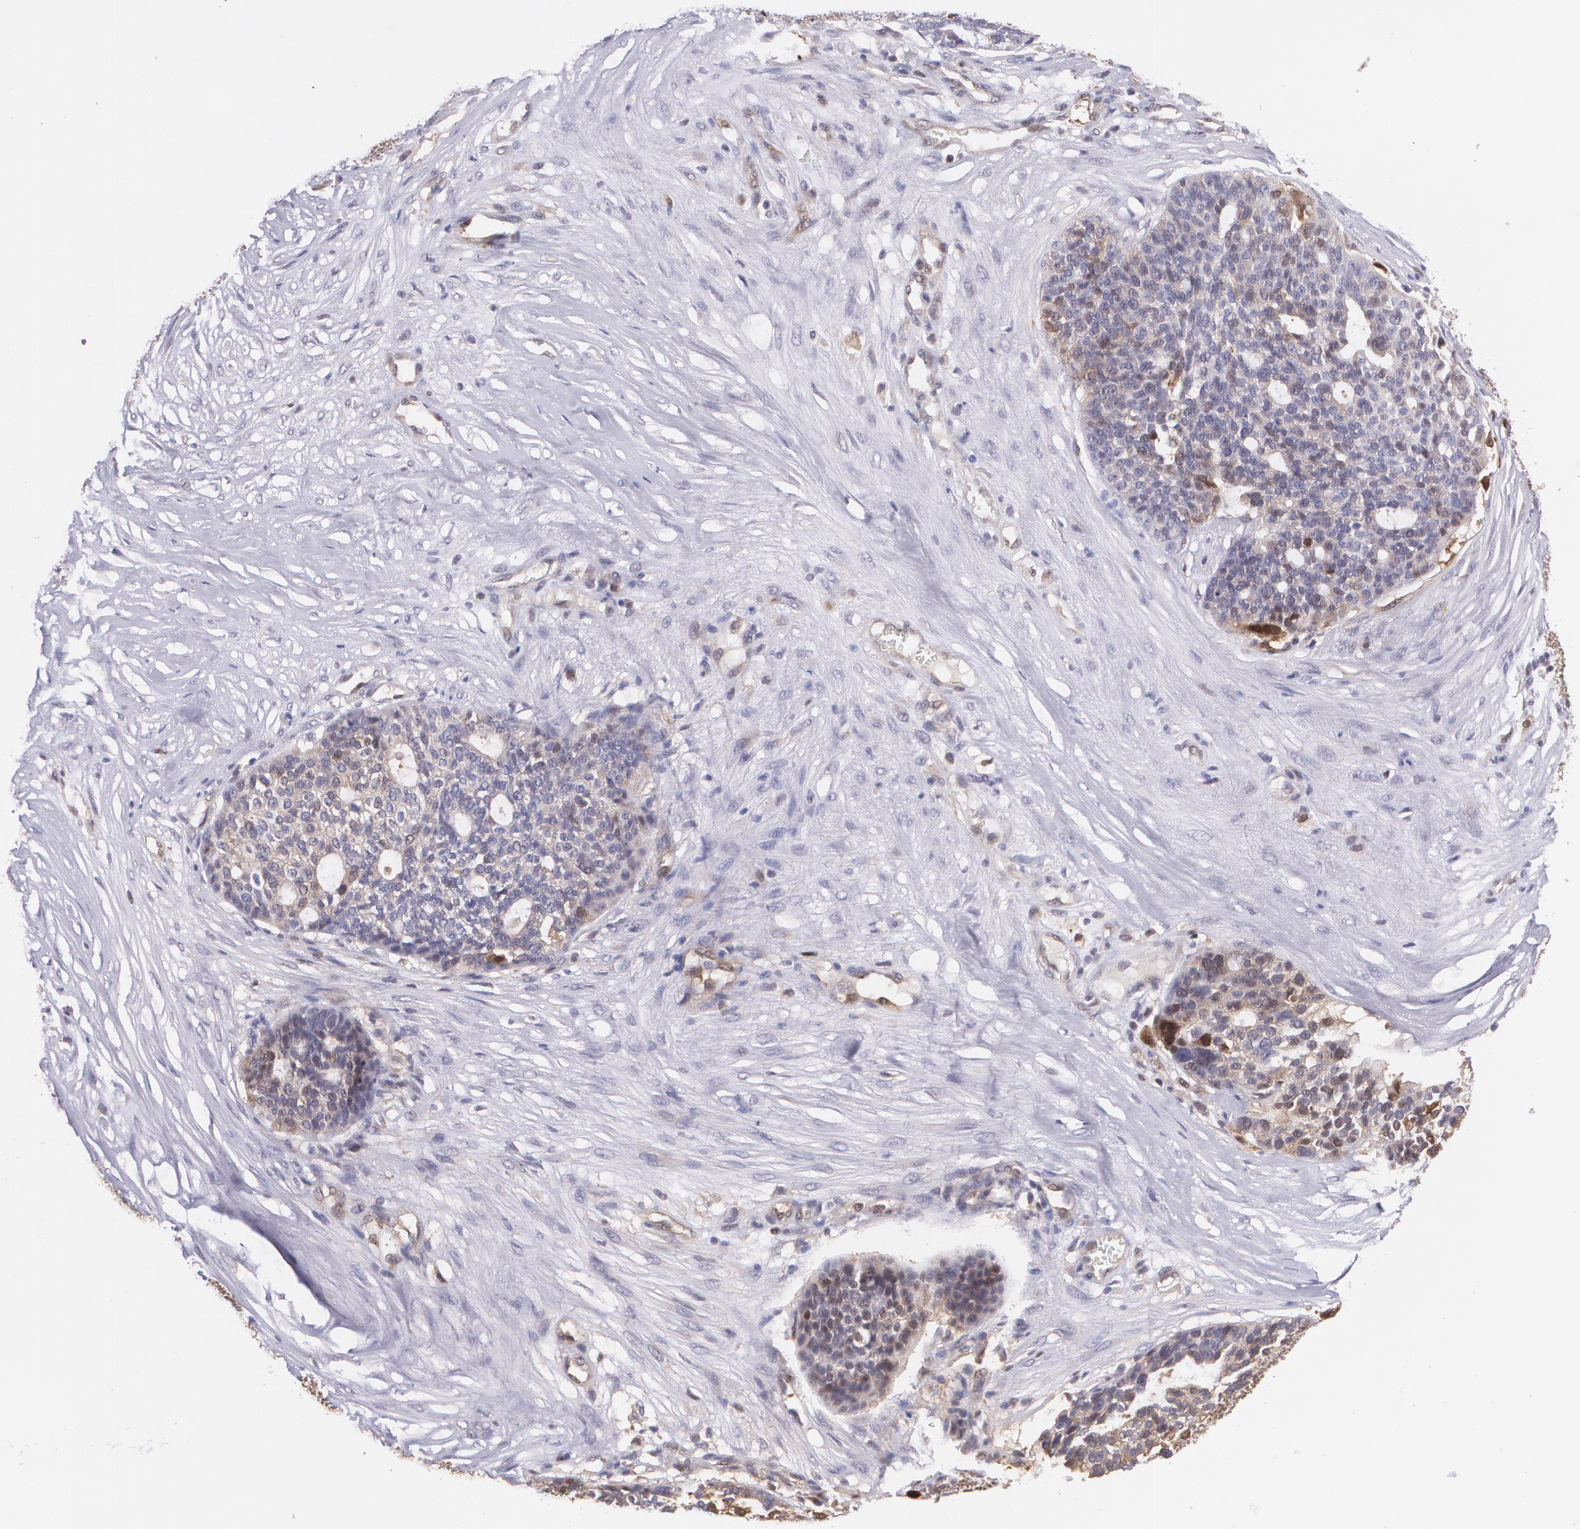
{"staining": {"intensity": "weak", "quantity": "25%-75%", "location": "cytoplasmic/membranous"}, "tissue": "ovarian cancer", "cell_type": "Tumor cells", "image_type": "cancer", "snomed": [{"axis": "morphology", "description": "Cystadenocarcinoma, serous, NOS"}, {"axis": "topography", "description": "Ovary"}], "caption": "Tumor cells show low levels of weak cytoplasmic/membranous expression in approximately 25%-75% of cells in ovarian cancer.", "gene": "HSPH1", "patient": {"sex": "female", "age": 59}}